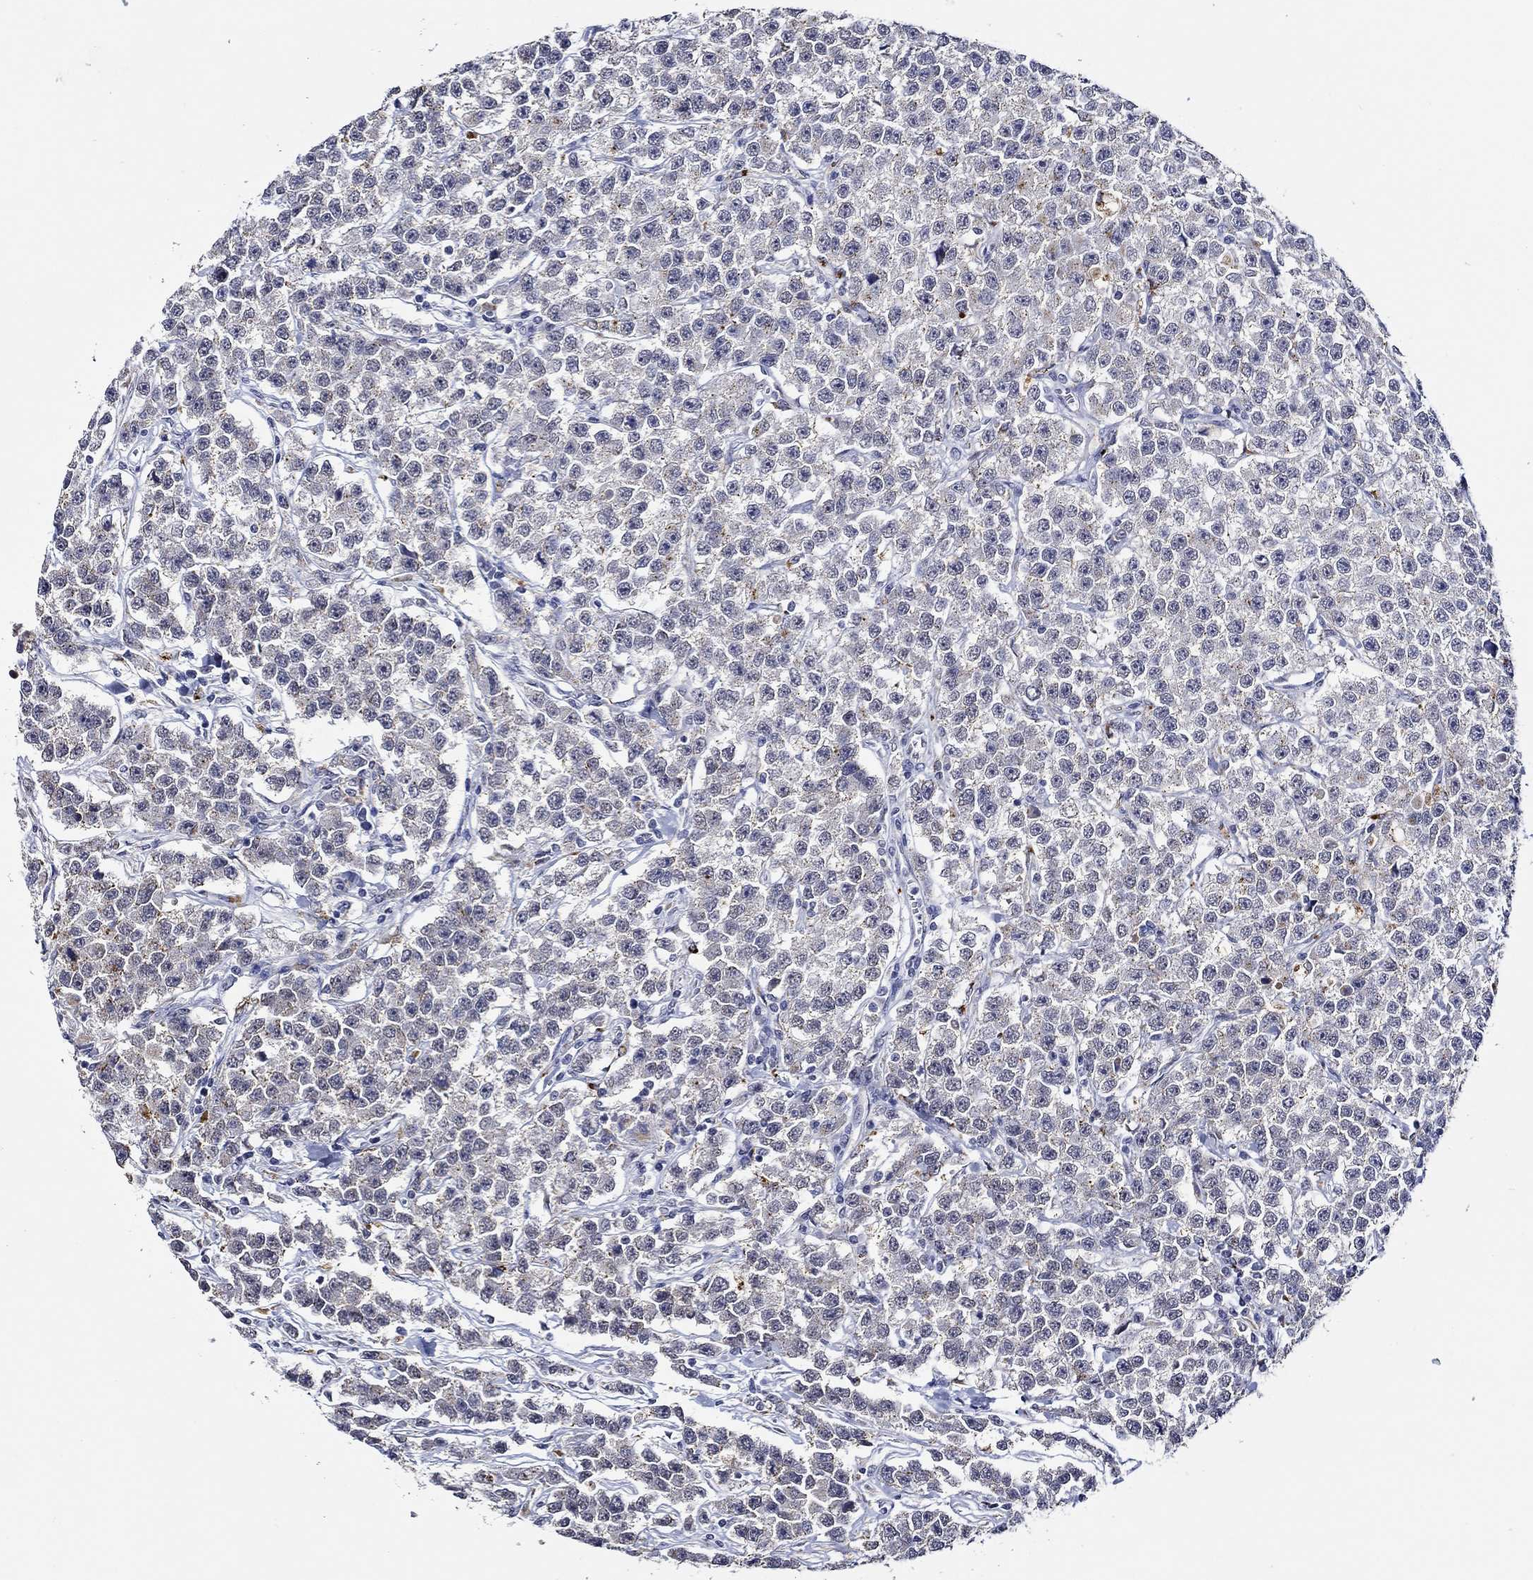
{"staining": {"intensity": "moderate", "quantity": "<25%", "location": "cytoplasmic/membranous"}, "tissue": "testis cancer", "cell_type": "Tumor cells", "image_type": "cancer", "snomed": [{"axis": "morphology", "description": "Seminoma, NOS"}, {"axis": "topography", "description": "Testis"}], "caption": "Immunohistochemical staining of human testis seminoma shows low levels of moderate cytoplasmic/membranous positivity in about <25% of tumor cells.", "gene": "GATA2", "patient": {"sex": "male", "age": 59}}